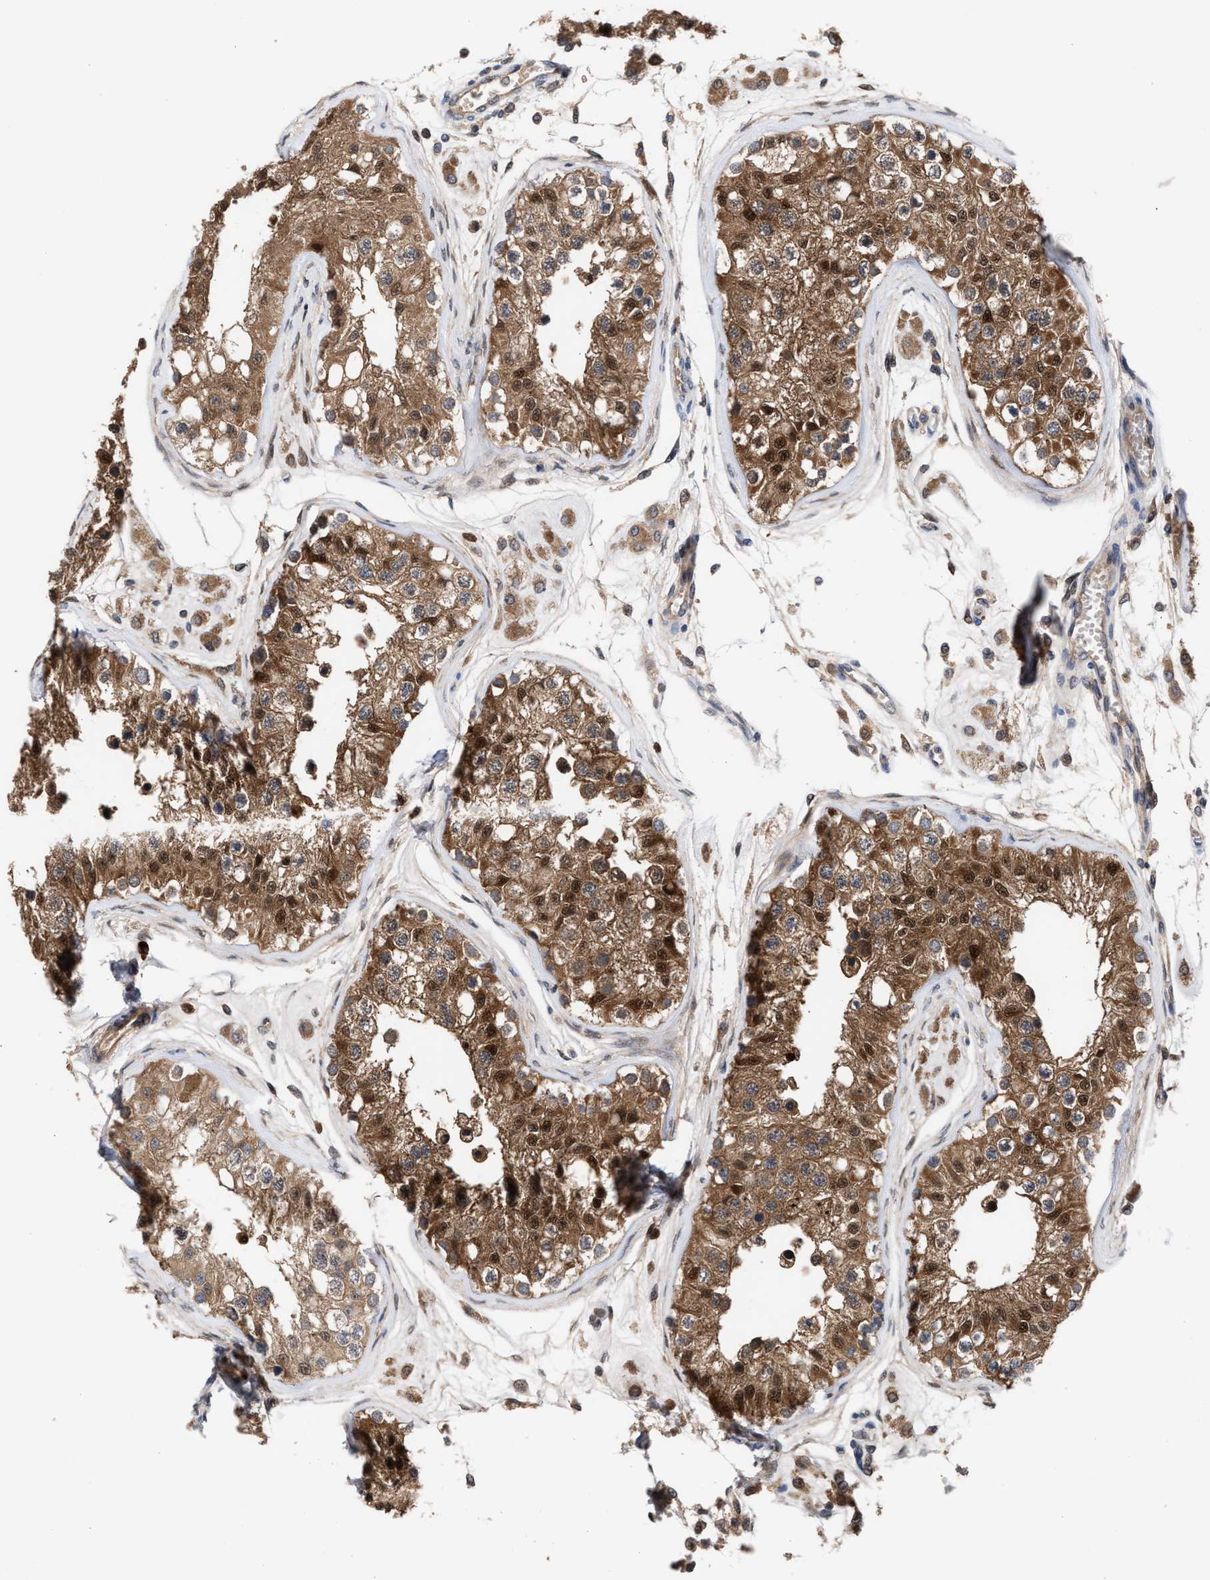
{"staining": {"intensity": "strong", "quantity": ">75%", "location": "cytoplasmic/membranous,nuclear"}, "tissue": "testis", "cell_type": "Cells in seminiferous ducts", "image_type": "normal", "snomed": [{"axis": "morphology", "description": "Normal tissue, NOS"}, {"axis": "morphology", "description": "Adenocarcinoma, metastatic, NOS"}, {"axis": "topography", "description": "Testis"}], "caption": "Immunohistochemistry (IHC) (DAB (3,3'-diaminobenzidine)) staining of normal testis displays strong cytoplasmic/membranous,nuclear protein expression in about >75% of cells in seminiferous ducts.", "gene": "TP53I3", "patient": {"sex": "male", "age": 26}}